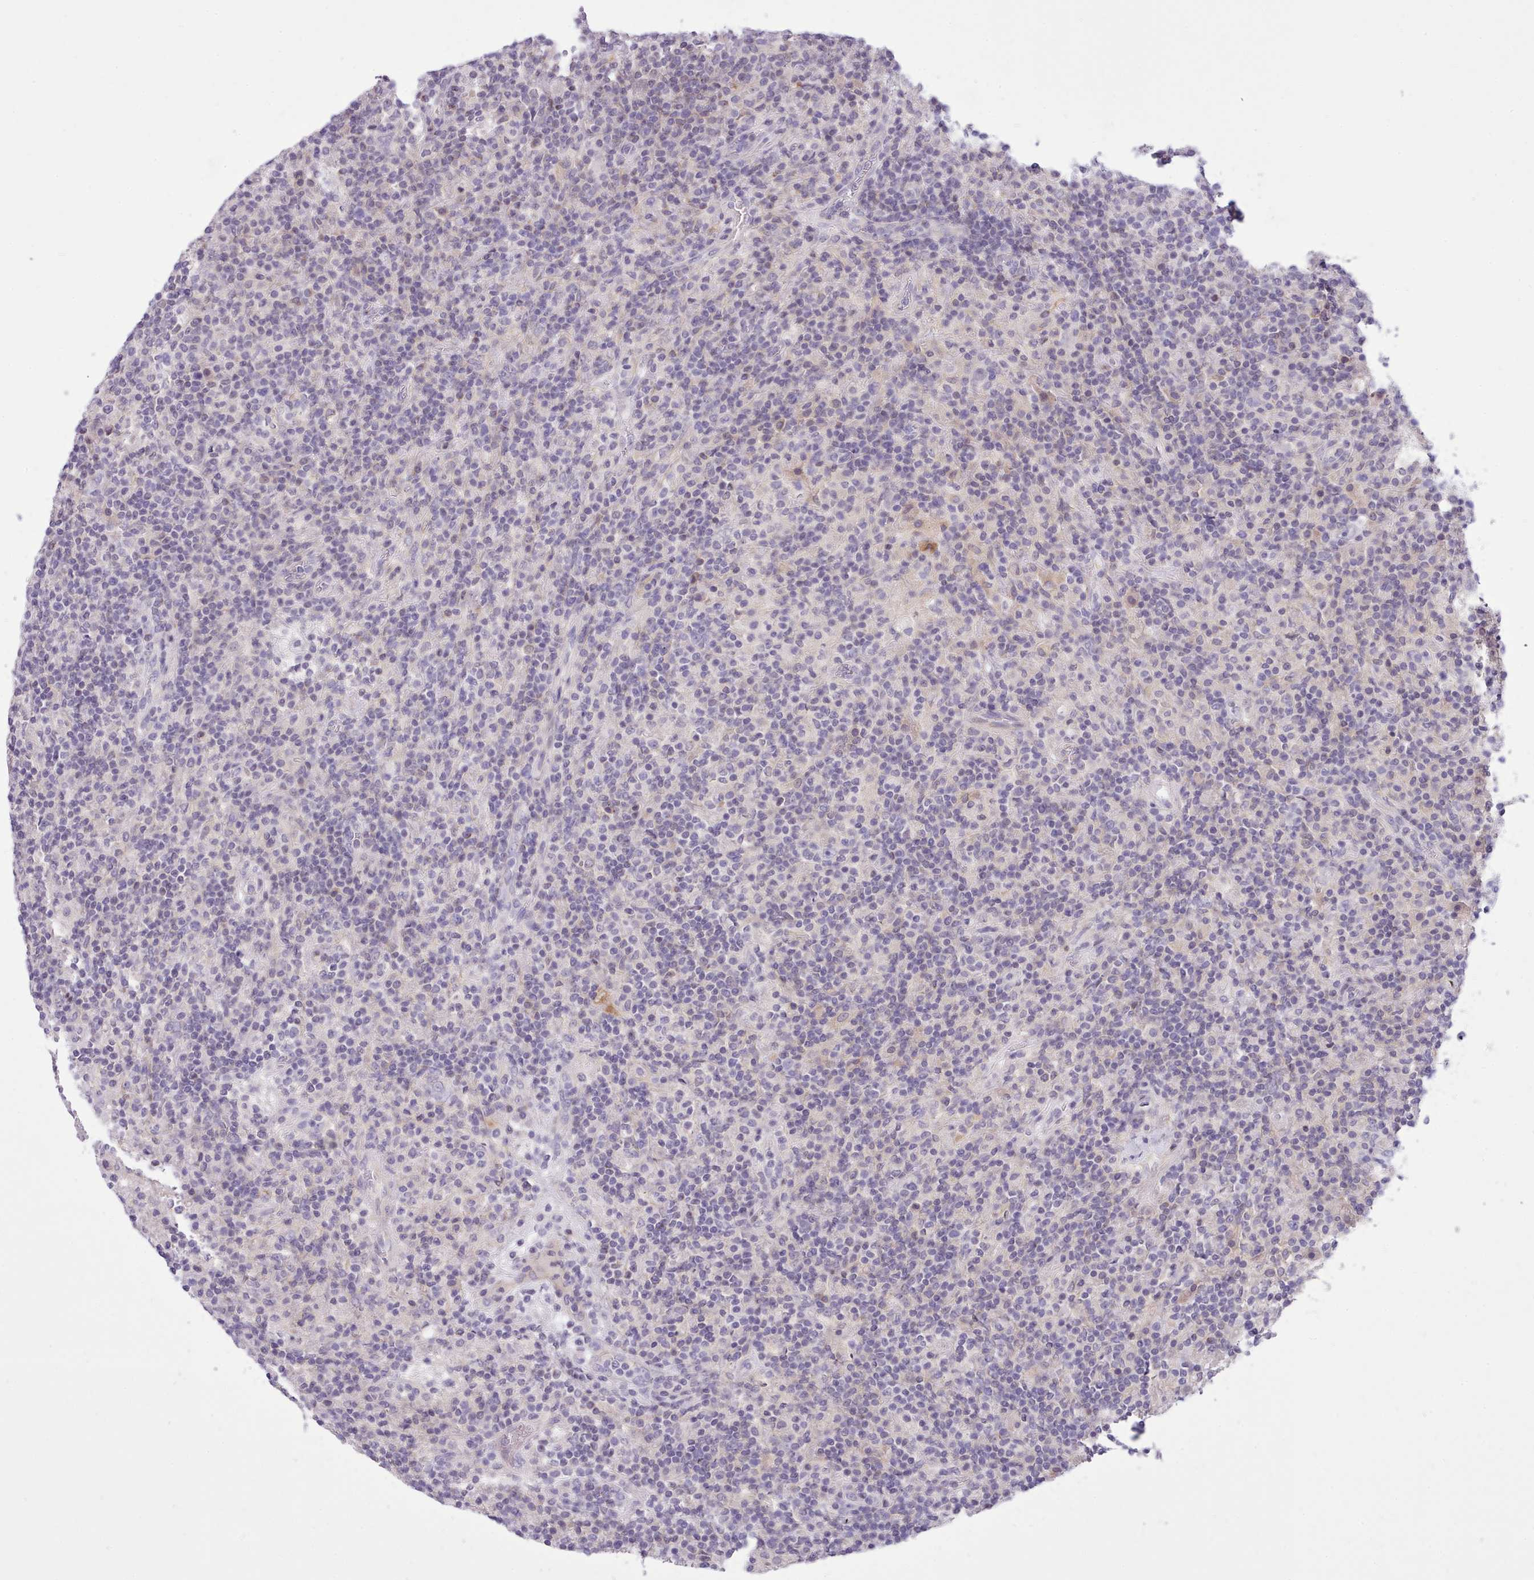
{"staining": {"intensity": "negative", "quantity": "none", "location": "none"}, "tissue": "lymphoma", "cell_type": "Tumor cells", "image_type": "cancer", "snomed": [{"axis": "morphology", "description": "Hodgkin's disease, NOS"}, {"axis": "topography", "description": "Lymph node"}], "caption": "A high-resolution micrograph shows immunohistochemistry staining of lymphoma, which displays no significant expression in tumor cells.", "gene": "CYP2A13", "patient": {"sex": "male", "age": 70}}